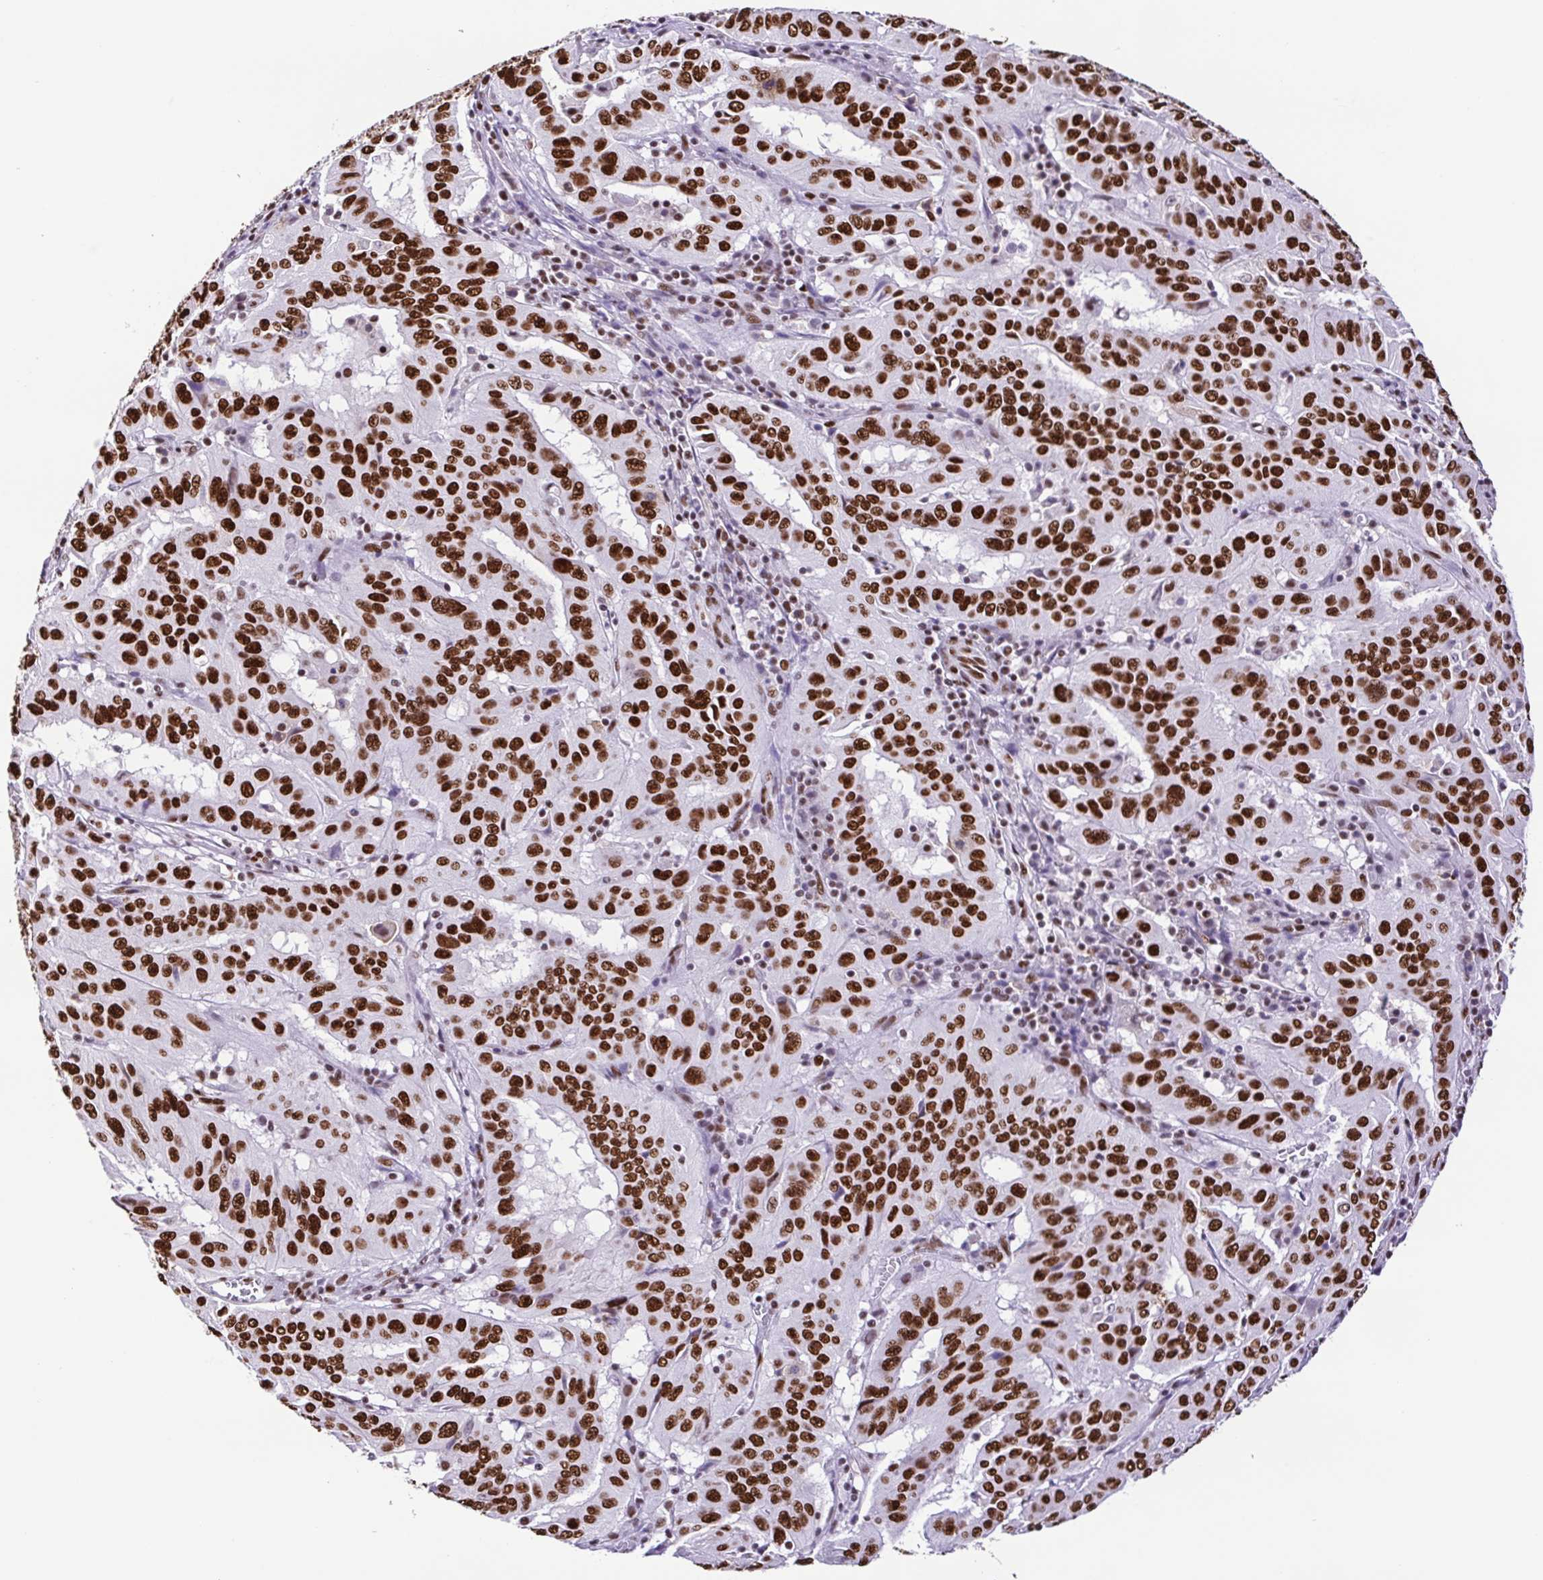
{"staining": {"intensity": "strong", "quantity": ">75%", "location": "nuclear"}, "tissue": "pancreatic cancer", "cell_type": "Tumor cells", "image_type": "cancer", "snomed": [{"axis": "morphology", "description": "Adenocarcinoma, NOS"}, {"axis": "topography", "description": "Pancreas"}], "caption": "Tumor cells exhibit high levels of strong nuclear staining in about >75% of cells in pancreatic adenocarcinoma. The staining was performed using DAB to visualize the protein expression in brown, while the nuclei were stained in blue with hematoxylin (Magnification: 20x).", "gene": "TRIM28", "patient": {"sex": "male", "age": 63}}